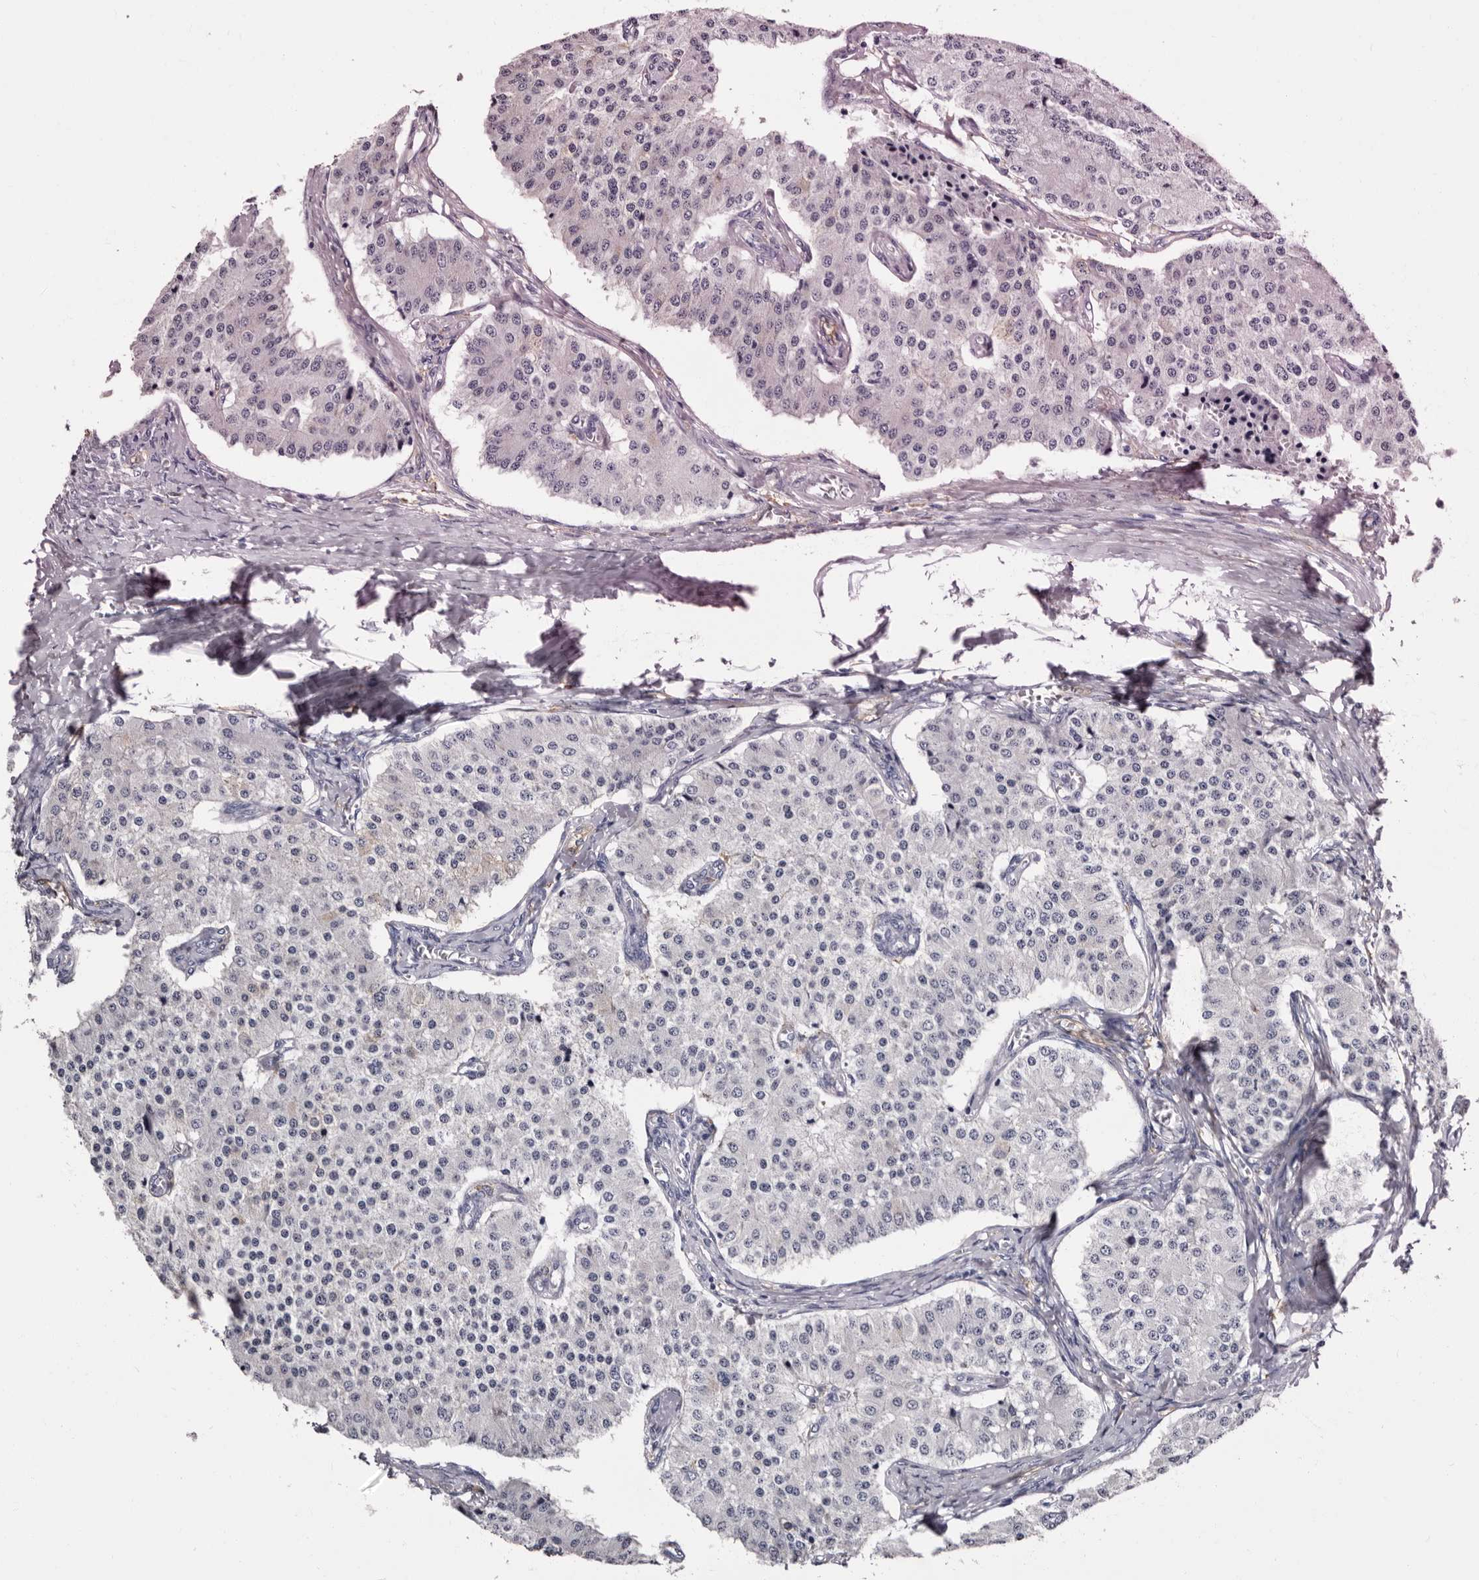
{"staining": {"intensity": "negative", "quantity": "none", "location": "none"}, "tissue": "carcinoid", "cell_type": "Tumor cells", "image_type": "cancer", "snomed": [{"axis": "morphology", "description": "Carcinoid, malignant, NOS"}, {"axis": "topography", "description": "Colon"}], "caption": "Immunohistochemistry (IHC) micrograph of neoplastic tissue: human carcinoid stained with DAB (3,3'-diaminobenzidine) reveals no significant protein positivity in tumor cells.", "gene": "EPB41L3", "patient": {"sex": "female", "age": 52}}